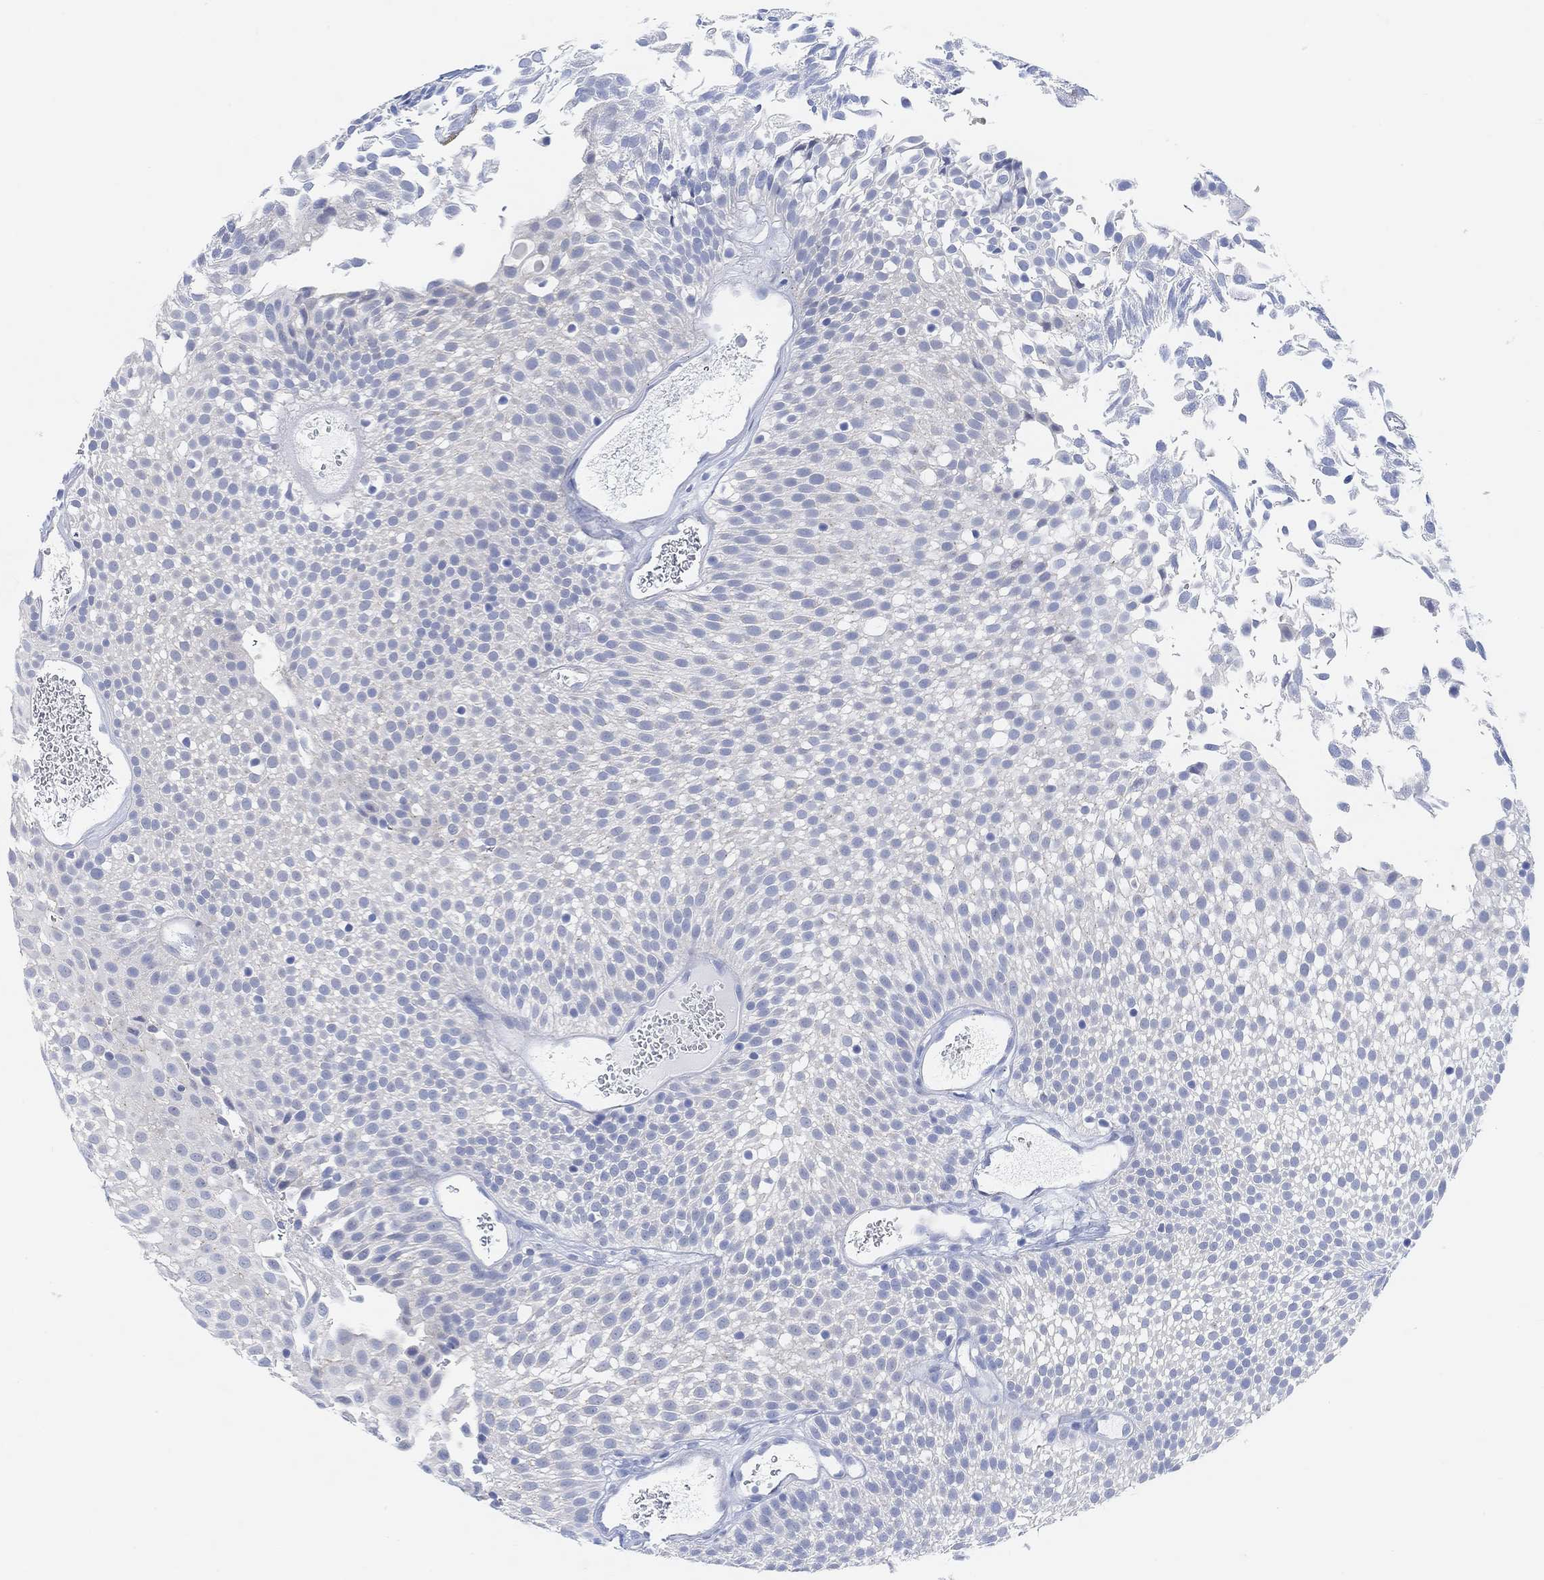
{"staining": {"intensity": "negative", "quantity": "none", "location": "none"}, "tissue": "urothelial cancer", "cell_type": "Tumor cells", "image_type": "cancer", "snomed": [{"axis": "morphology", "description": "Urothelial carcinoma, Low grade"}, {"axis": "topography", "description": "Urinary bladder"}], "caption": "Immunohistochemistry (IHC) photomicrograph of neoplastic tissue: urothelial carcinoma (low-grade) stained with DAB exhibits no significant protein staining in tumor cells.", "gene": "ENO4", "patient": {"sex": "male", "age": 52}}